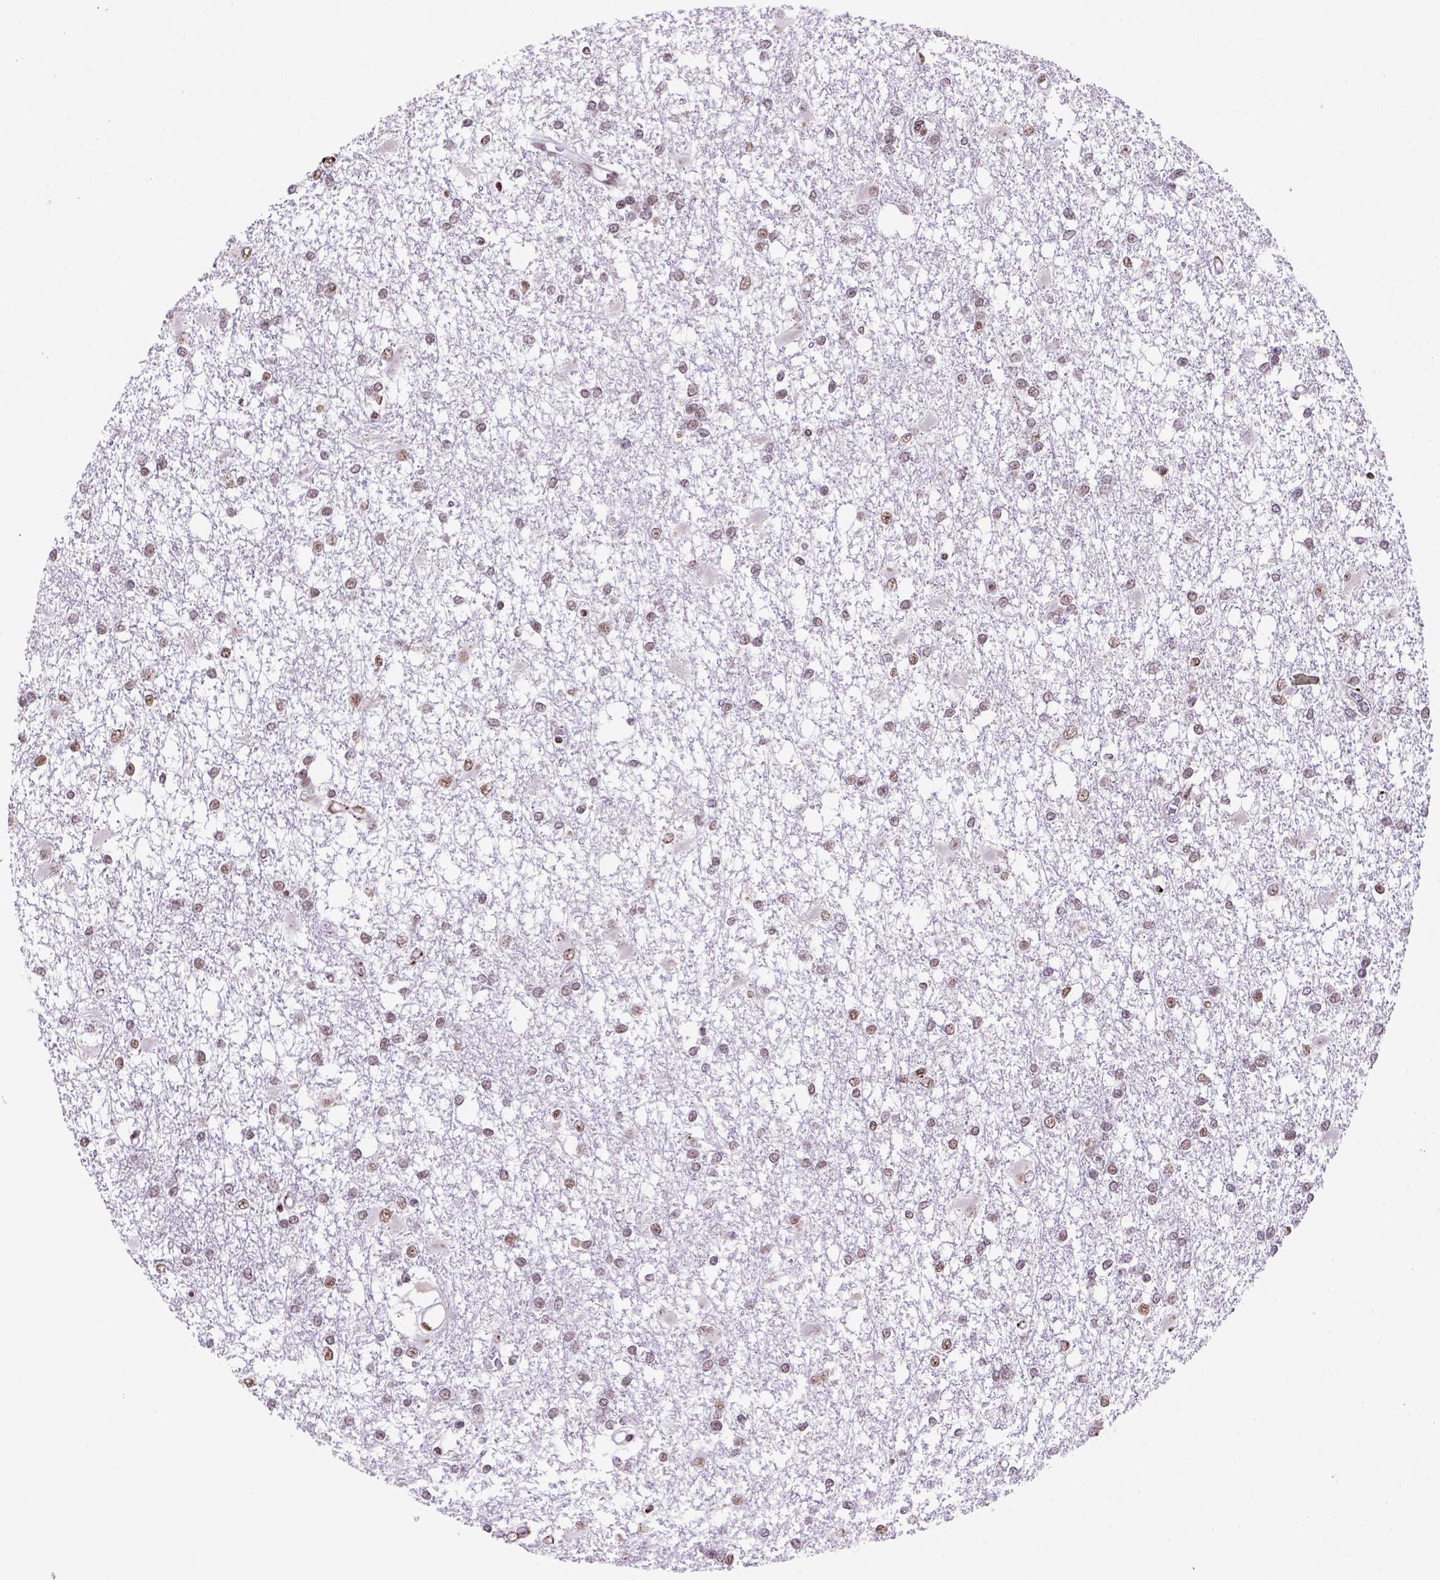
{"staining": {"intensity": "moderate", "quantity": ">75%", "location": "nuclear"}, "tissue": "glioma", "cell_type": "Tumor cells", "image_type": "cancer", "snomed": [{"axis": "morphology", "description": "Glioma, malignant, High grade"}, {"axis": "topography", "description": "Cerebral cortex"}], "caption": "Approximately >75% of tumor cells in glioma show moderate nuclear protein positivity as visualized by brown immunohistochemical staining.", "gene": "NSMCE2", "patient": {"sex": "male", "age": 79}}